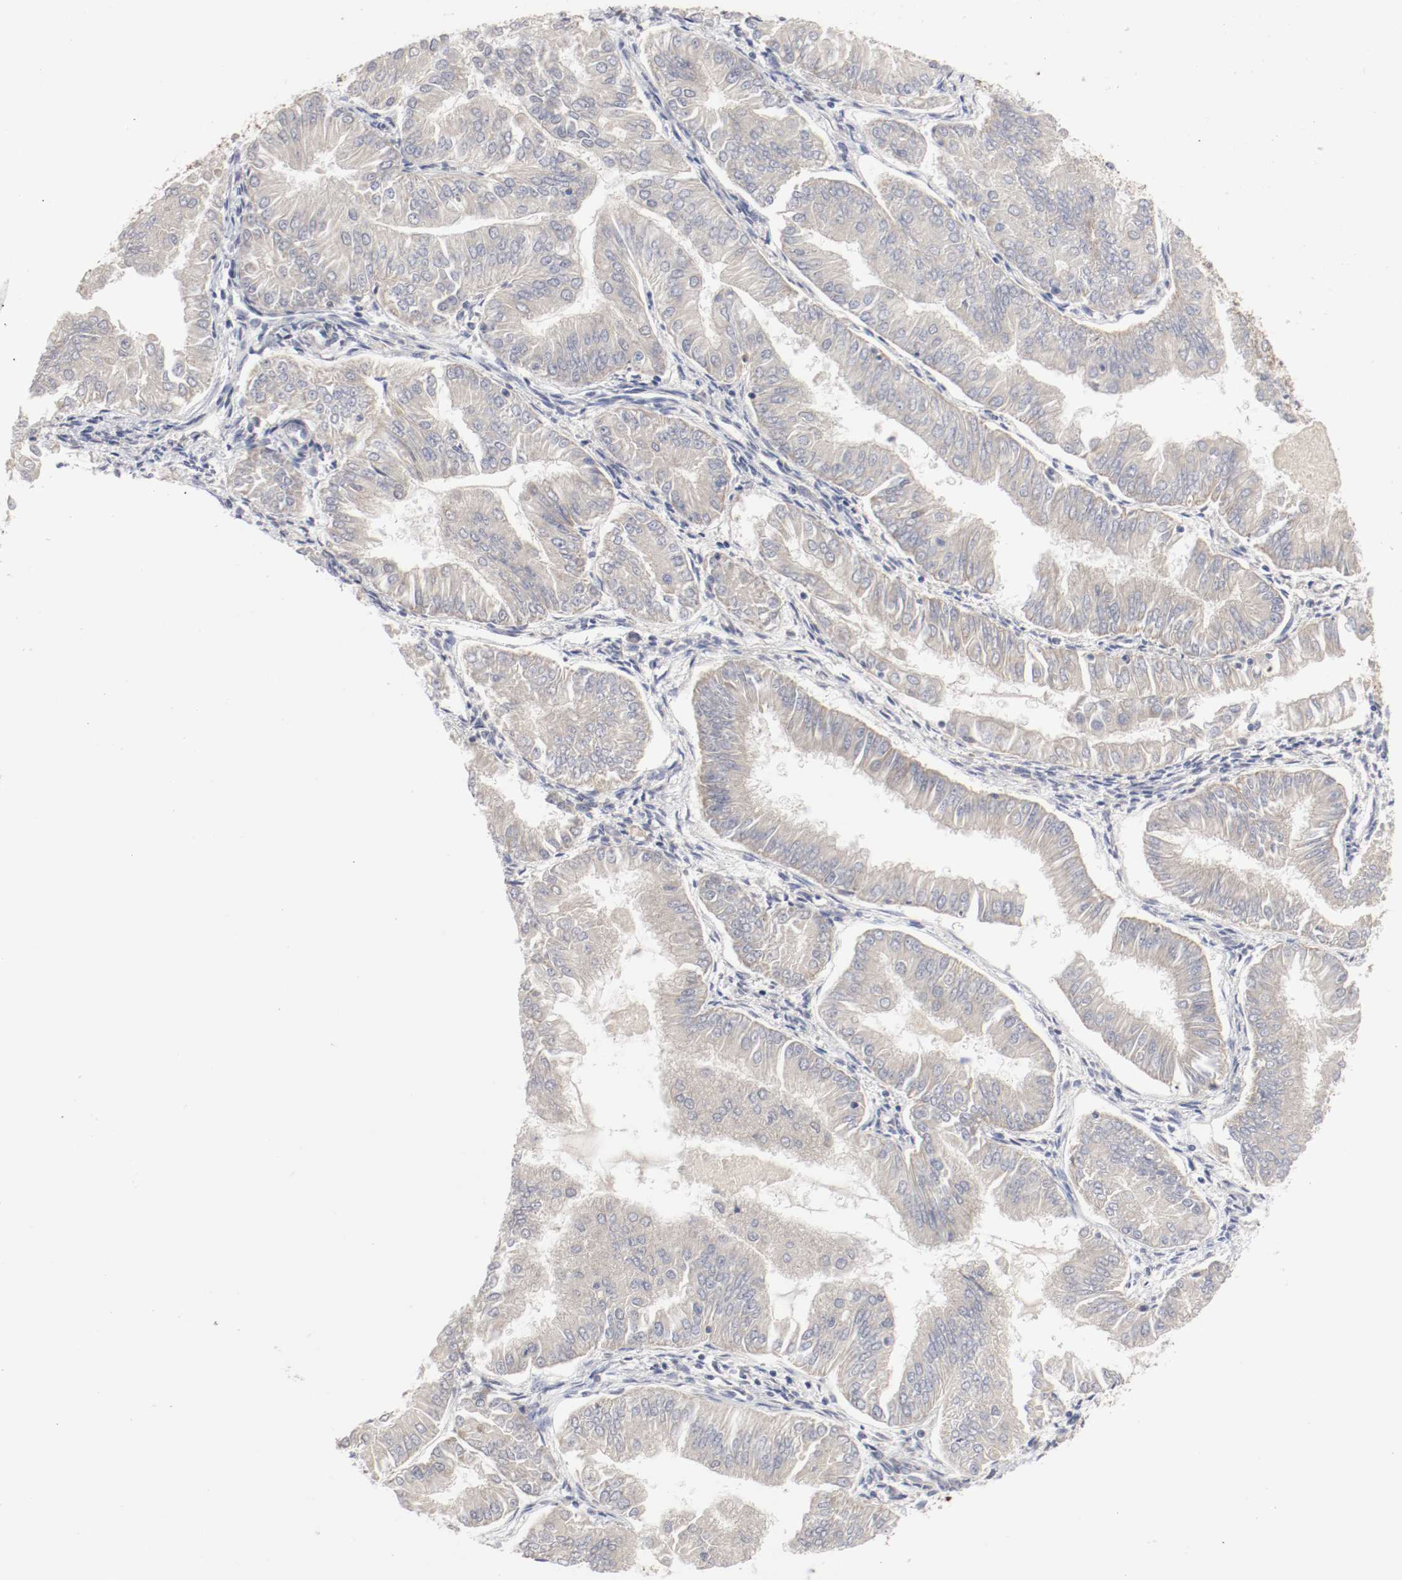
{"staining": {"intensity": "weak", "quantity": ">75%", "location": "cytoplasmic/membranous"}, "tissue": "endometrial cancer", "cell_type": "Tumor cells", "image_type": "cancer", "snomed": [{"axis": "morphology", "description": "Adenocarcinoma, NOS"}, {"axis": "topography", "description": "Endometrium"}], "caption": "A photomicrograph of adenocarcinoma (endometrial) stained for a protein shows weak cytoplasmic/membranous brown staining in tumor cells.", "gene": "AFG3L2", "patient": {"sex": "female", "age": 53}}